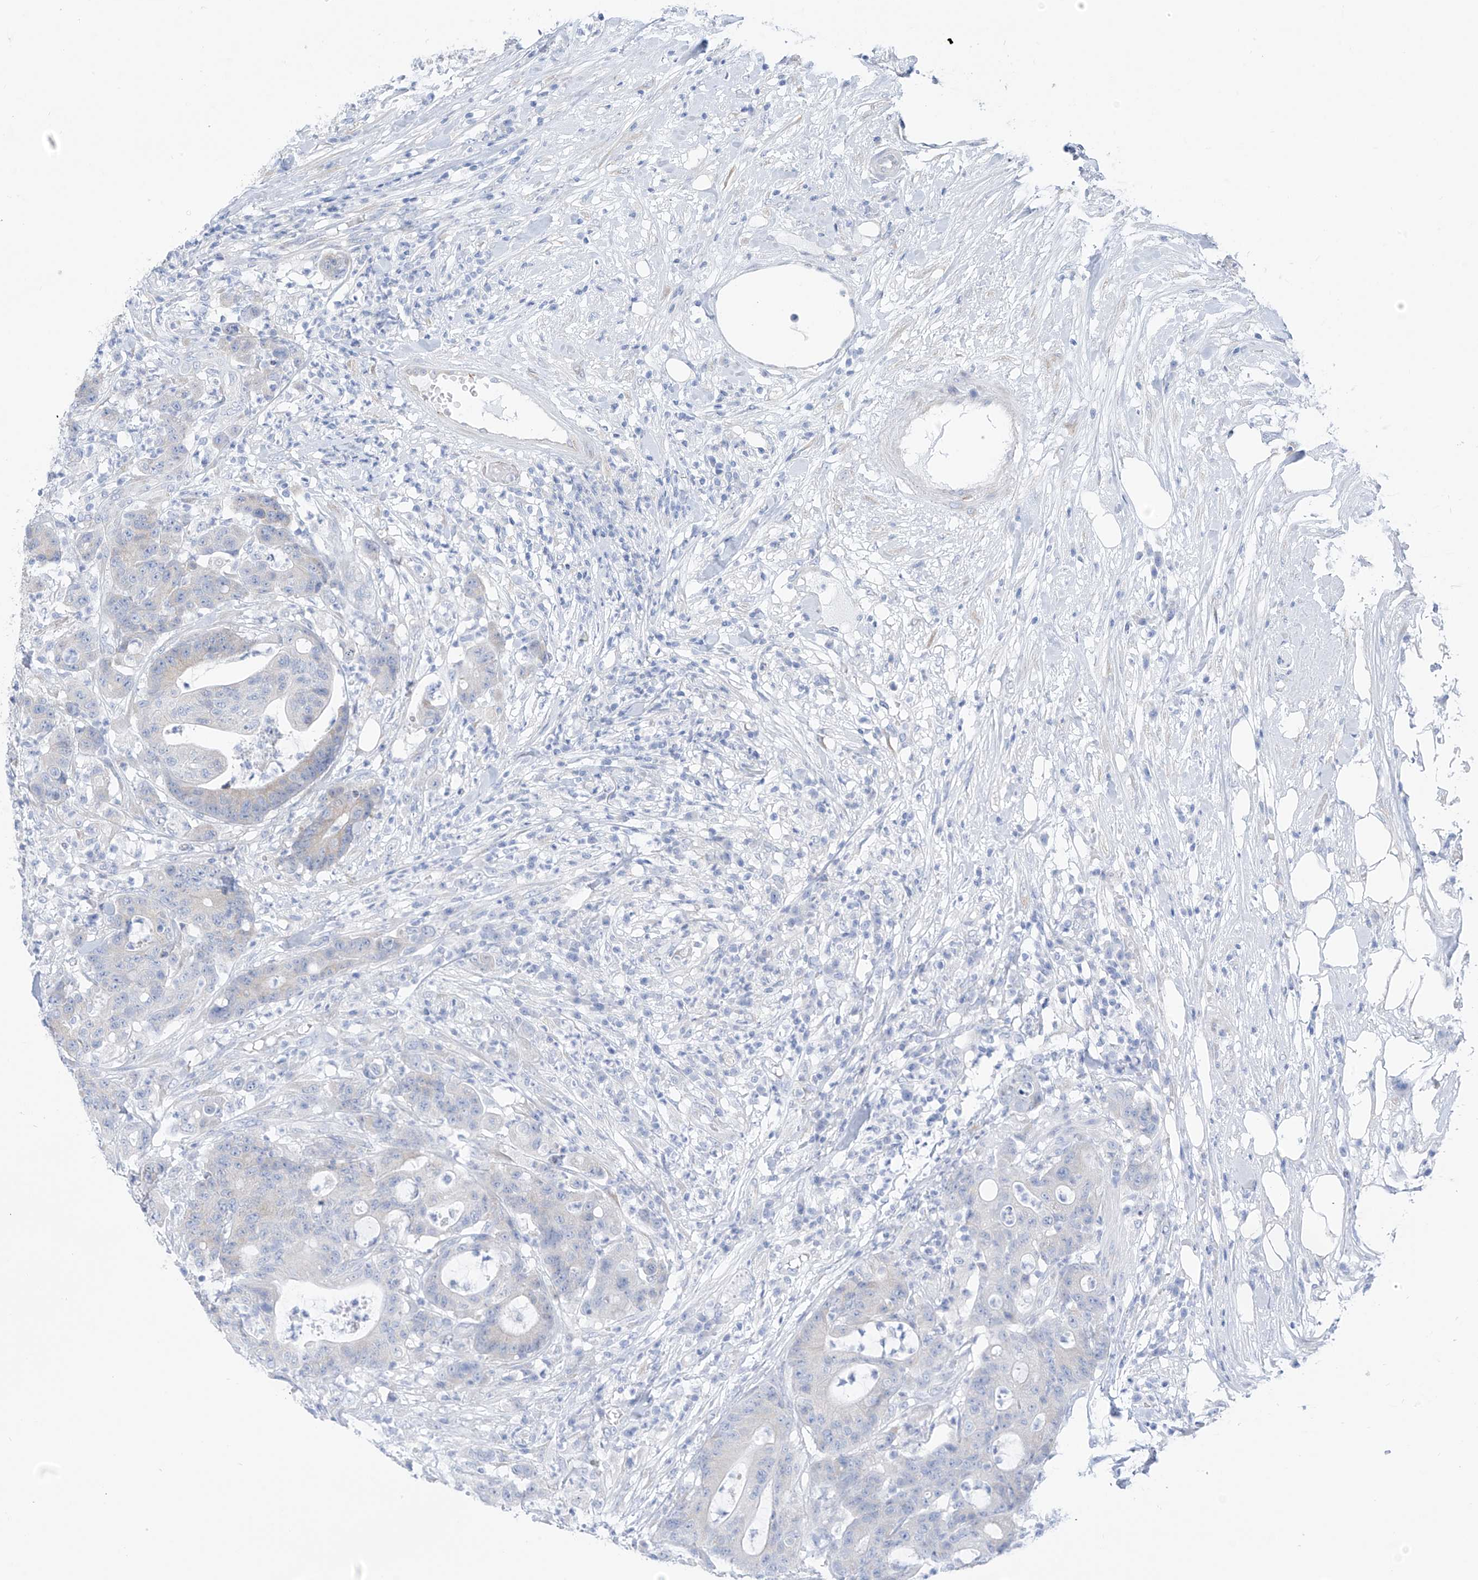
{"staining": {"intensity": "negative", "quantity": "none", "location": "none"}, "tissue": "colorectal cancer", "cell_type": "Tumor cells", "image_type": "cancer", "snomed": [{"axis": "morphology", "description": "Adenocarcinoma, NOS"}, {"axis": "topography", "description": "Colon"}], "caption": "Immunohistochemistry of human colorectal adenocarcinoma exhibits no staining in tumor cells.", "gene": "RCN2", "patient": {"sex": "female", "age": 84}}